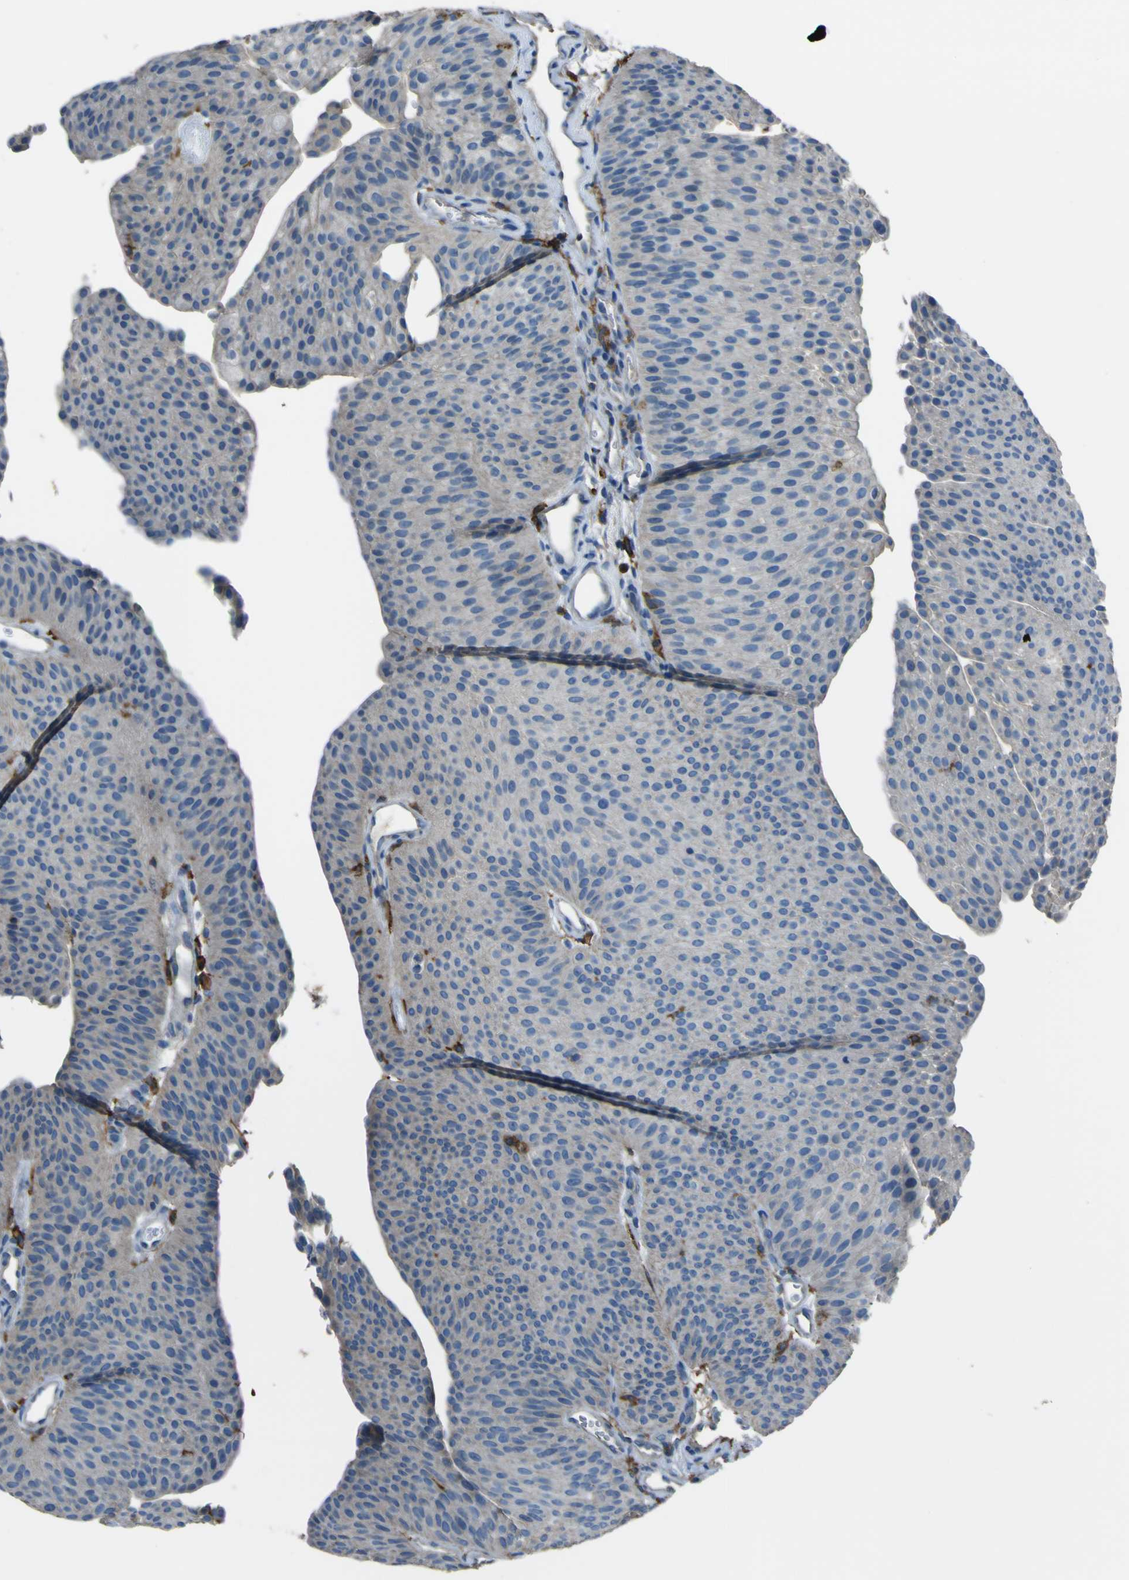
{"staining": {"intensity": "negative", "quantity": "none", "location": "none"}, "tissue": "urothelial cancer", "cell_type": "Tumor cells", "image_type": "cancer", "snomed": [{"axis": "morphology", "description": "Urothelial carcinoma, Low grade"}, {"axis": "topography", "description": "Urinary bladder"}], "caption": "This histopathology image is of low-grade urothelial carcinoma stained with IHC to label a protein in brown with the nuclei are counter-stained blue. There is no positivity in tumor cells.", "gene": "LAIR1", "patient": {"sex": "female", "age": 60}}